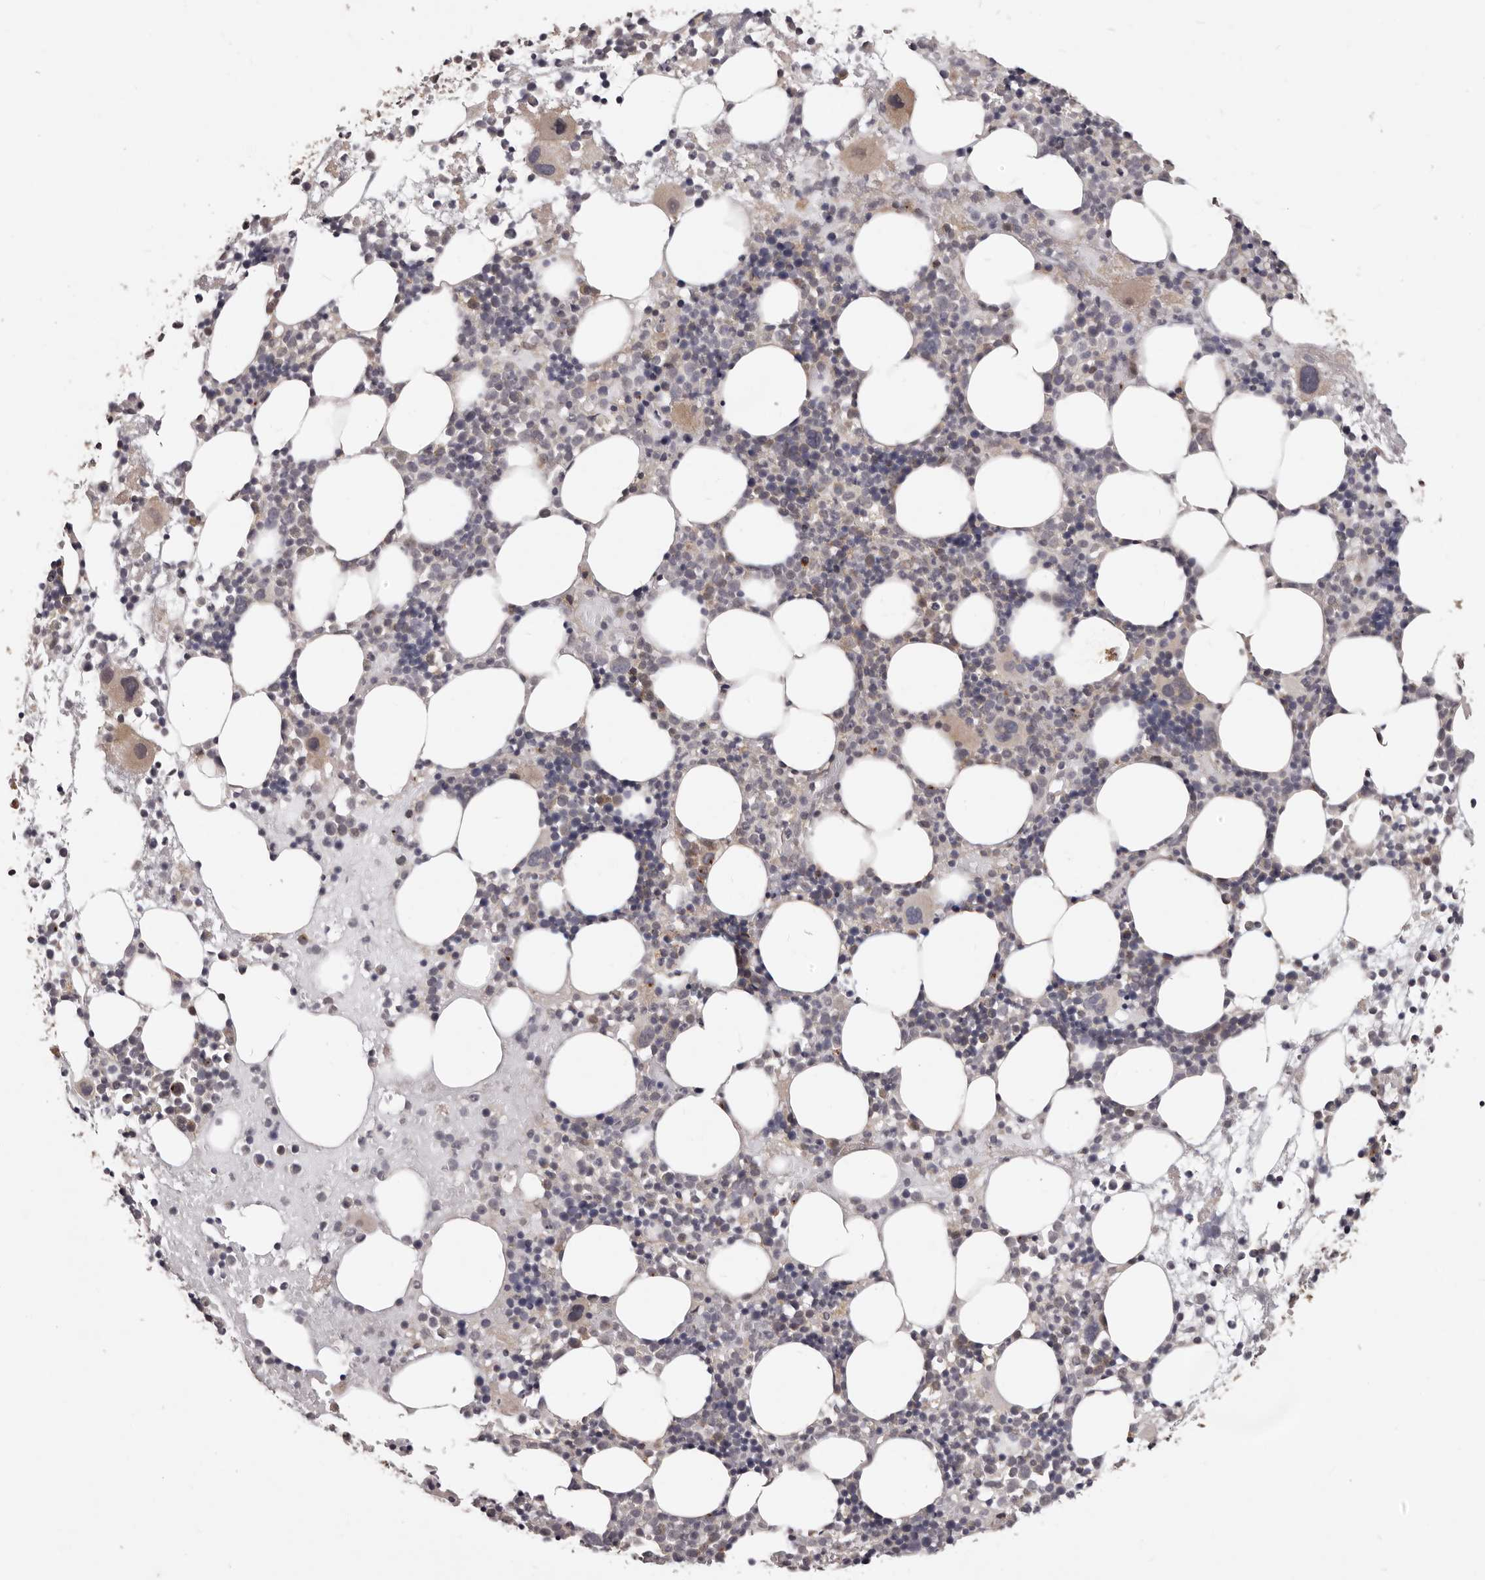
{"staining": {"intensity": "weak", "quantity": ">75%", "location": "cytoplasmic/membranous"}, "tissue": "bone marrow", "cell_type": "Hematopoietic cells", "image_type": "normal", "snomed": [{"axis": "morphology", "description": "Normal tissue, NOS"}, {"axis": "topography", "description": "Bone marrow"}], "caption": "Bone marrow stained with immunohistochemistry (IHC) reveals weak cytoplasmic/membranous staining in about >75% of hematopoietic cells.", "gene": "MTO1", "patient": {"sex": "female", "age": 57}}